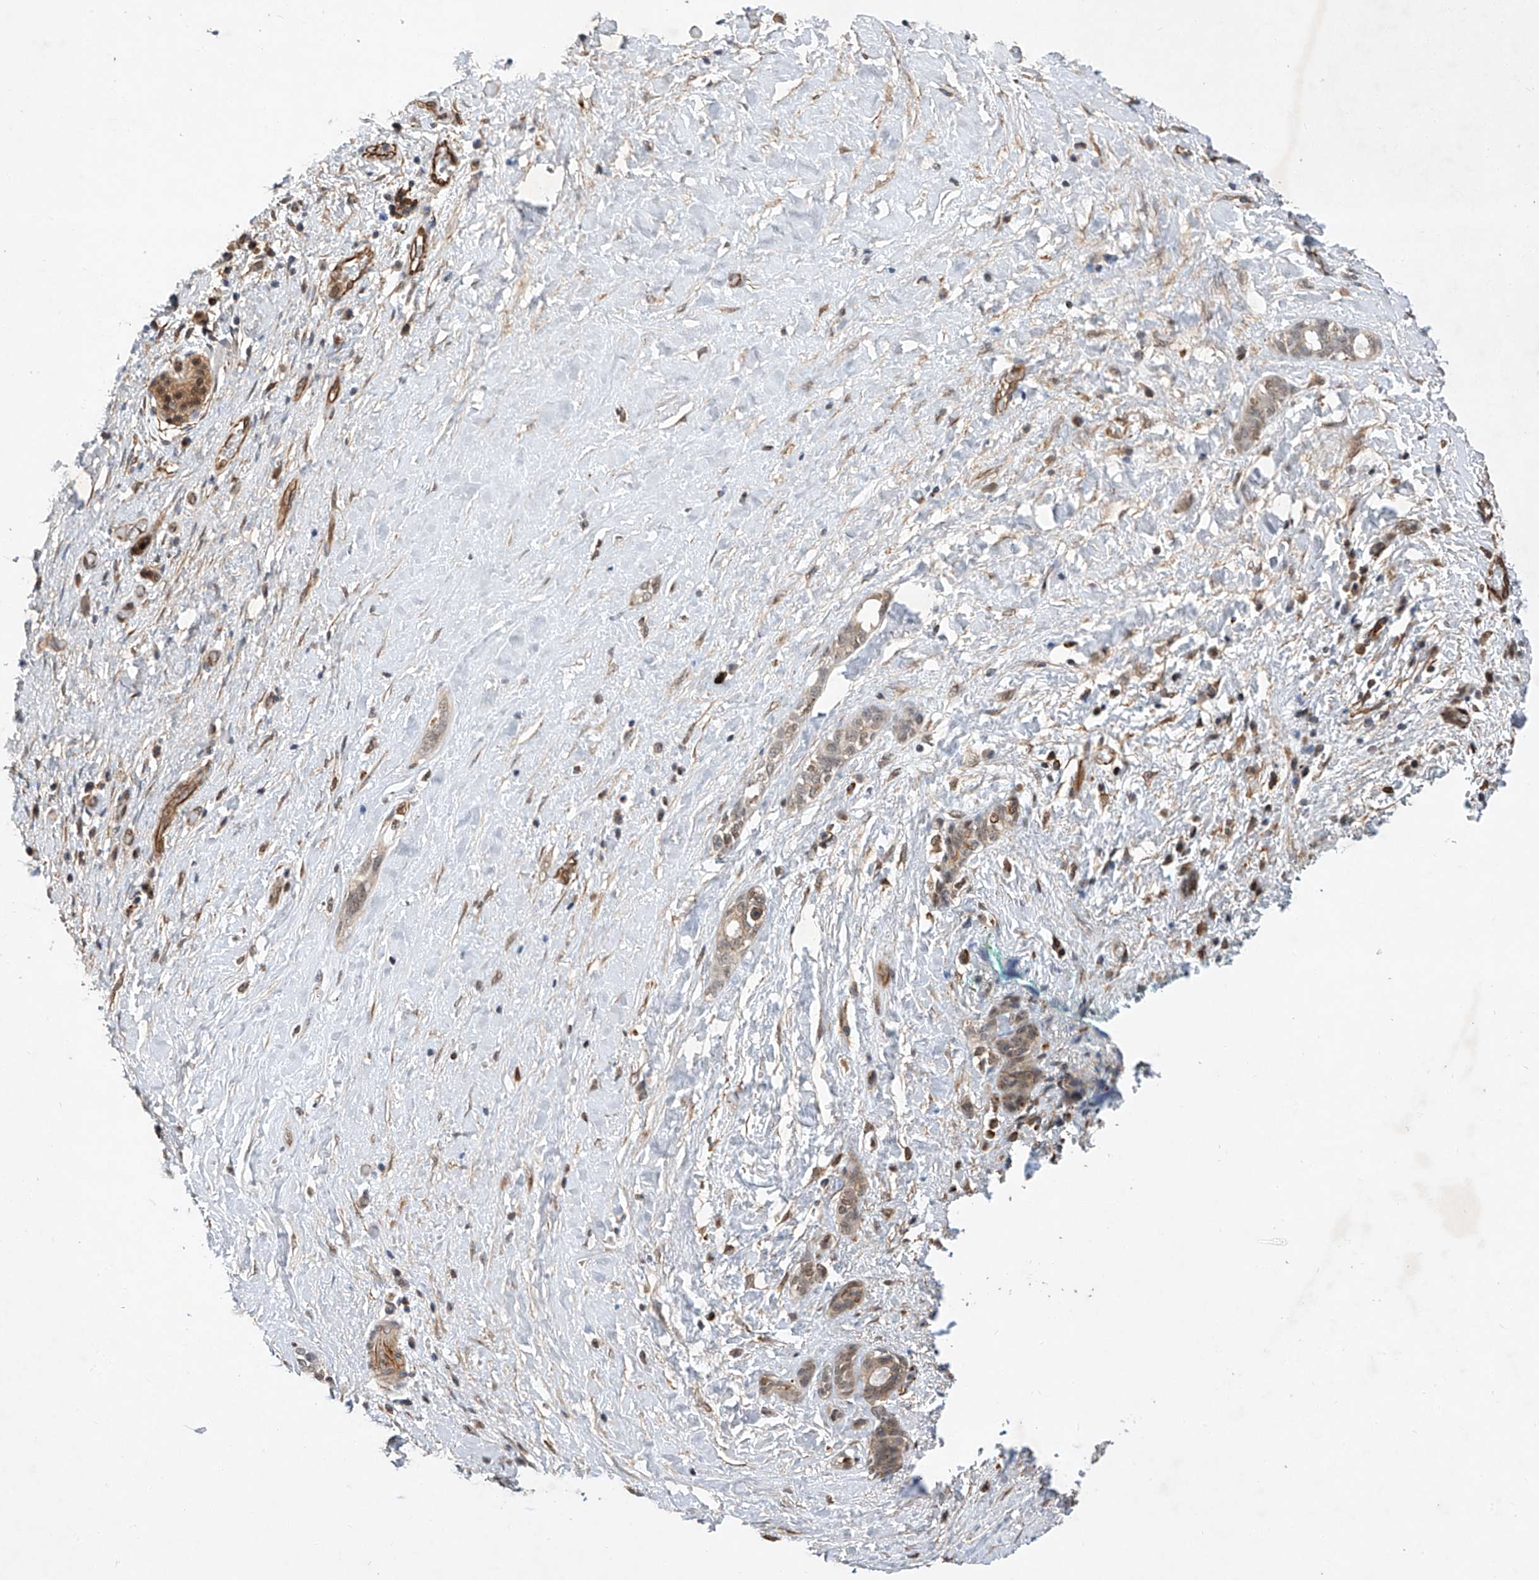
{"staining": {"intensity": "weak", "quantity": "<25%", "location": "cytoplasmic/membranous,nuclear"}, "tissue": "pancreatic cancer", "cell_type": "Tumor cells", "image_type": "cancer", "snomed": [{"axis": "morphology", "description": "Normal tissue, NOS"}, {"axis": "morphology", "description": "Adenocarcinoma, NOS"}, {"axis": "topography", "description": "Pancreas"}, {"axis": "topography", "description": "Peripheral nerve tissue"}], "caption": "IHC of human pancreatic adenocarcinoma demonstrates no expression in tumor cells.", "gene": "AMD1", "patient": {"sex": "female", "age": 63}}